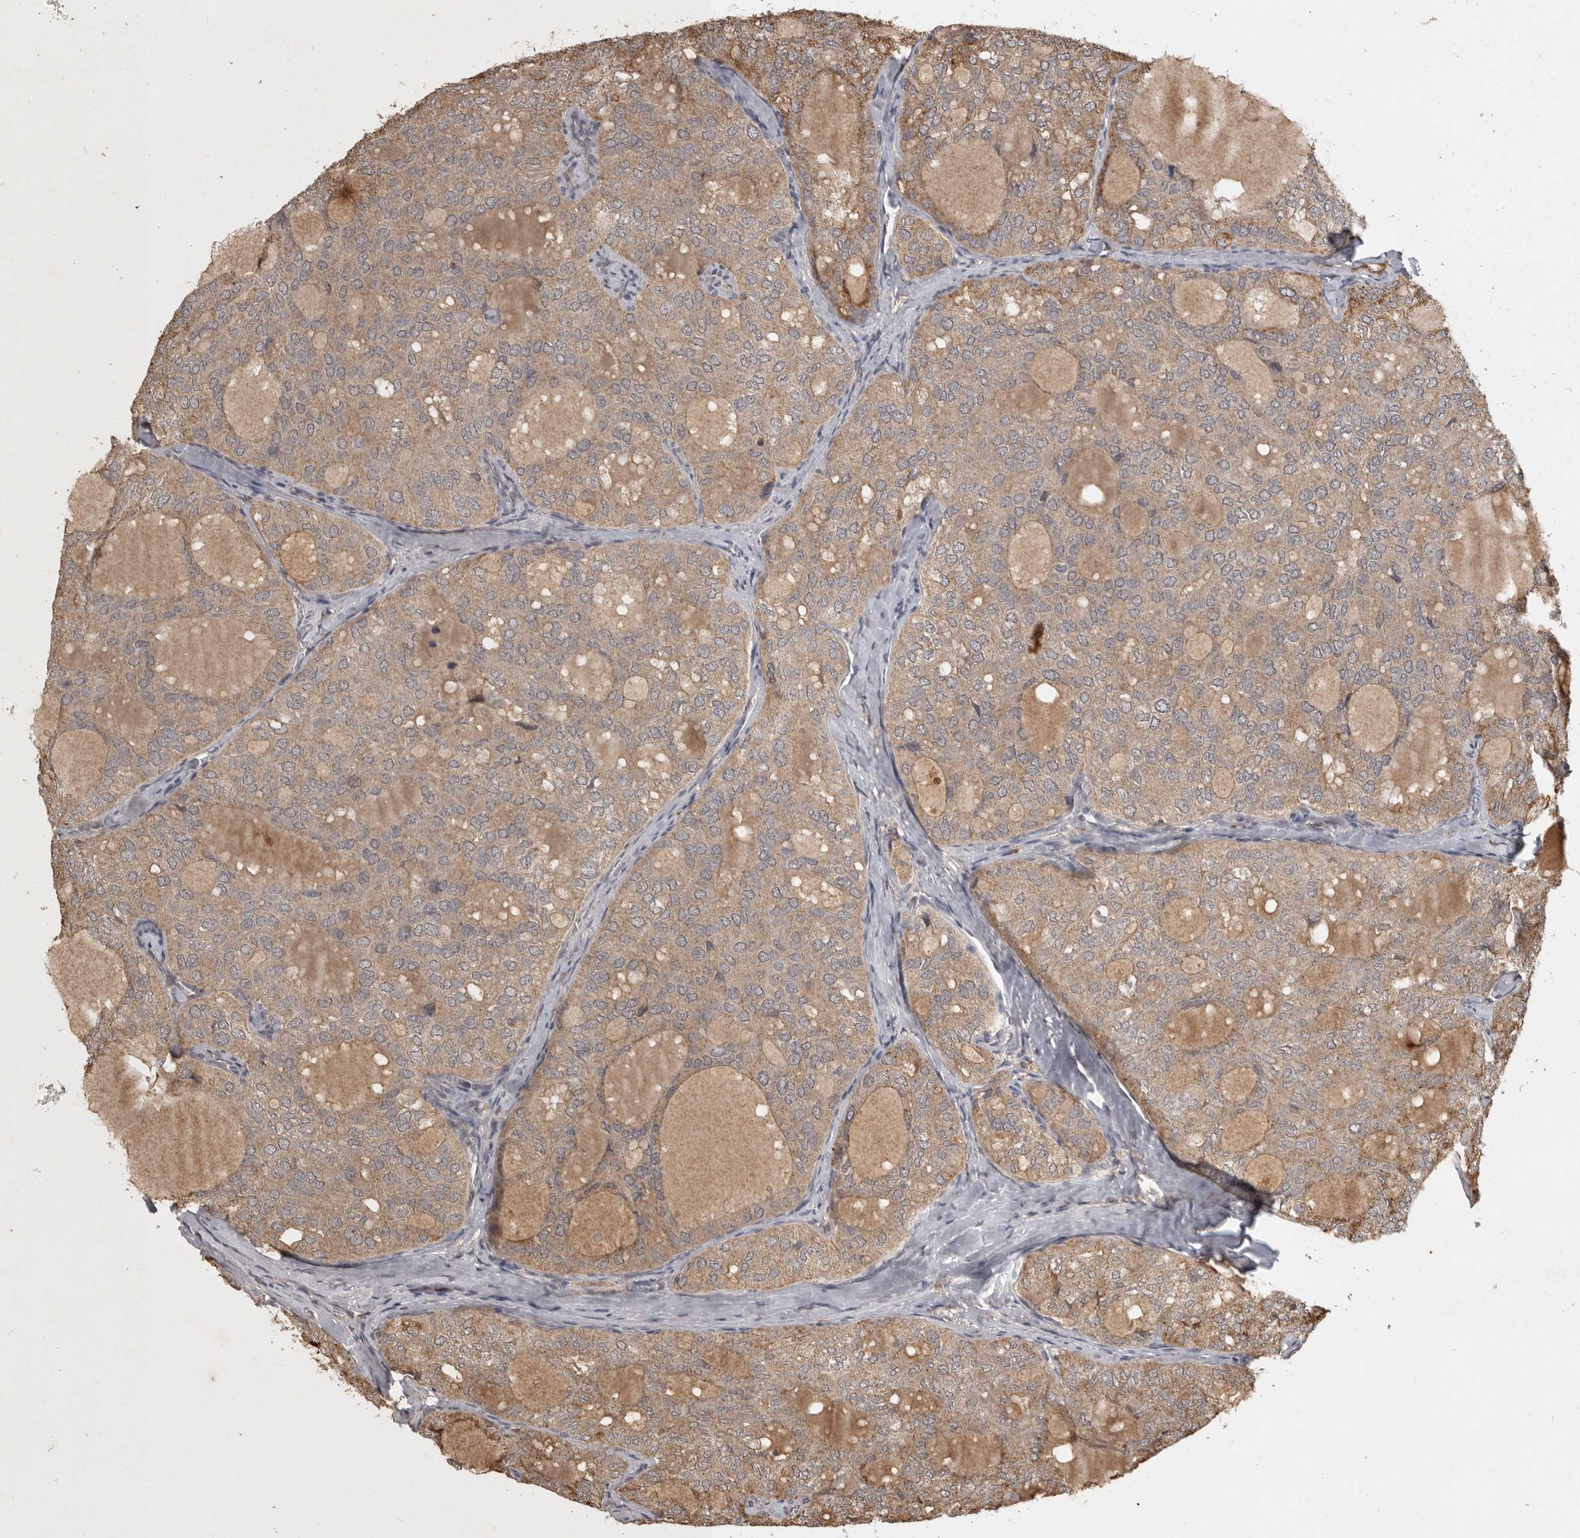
{"staining": {"intensity": "moderate", "quantity": ">75%", "location": "cytoplasmic/membranous"}, "tissue": "thyroid cancer", "cell_type": "Tumor cells", "image_type": "cancer", "snomed": [{"axis": "morphology", "description": "Follicular adenoma carcinoma, NOS"}, {"axis": "topography", "description": "Thyroid gland"}], "caption": "This micrograph demonstrates IHC staining of human thyroid cancer, with medium moderate cytoplasmic/membranous expression in about >75% of tumor cells.", "gene": "ADAMTS4", "patient": {"sex": "male", "age": 75}}